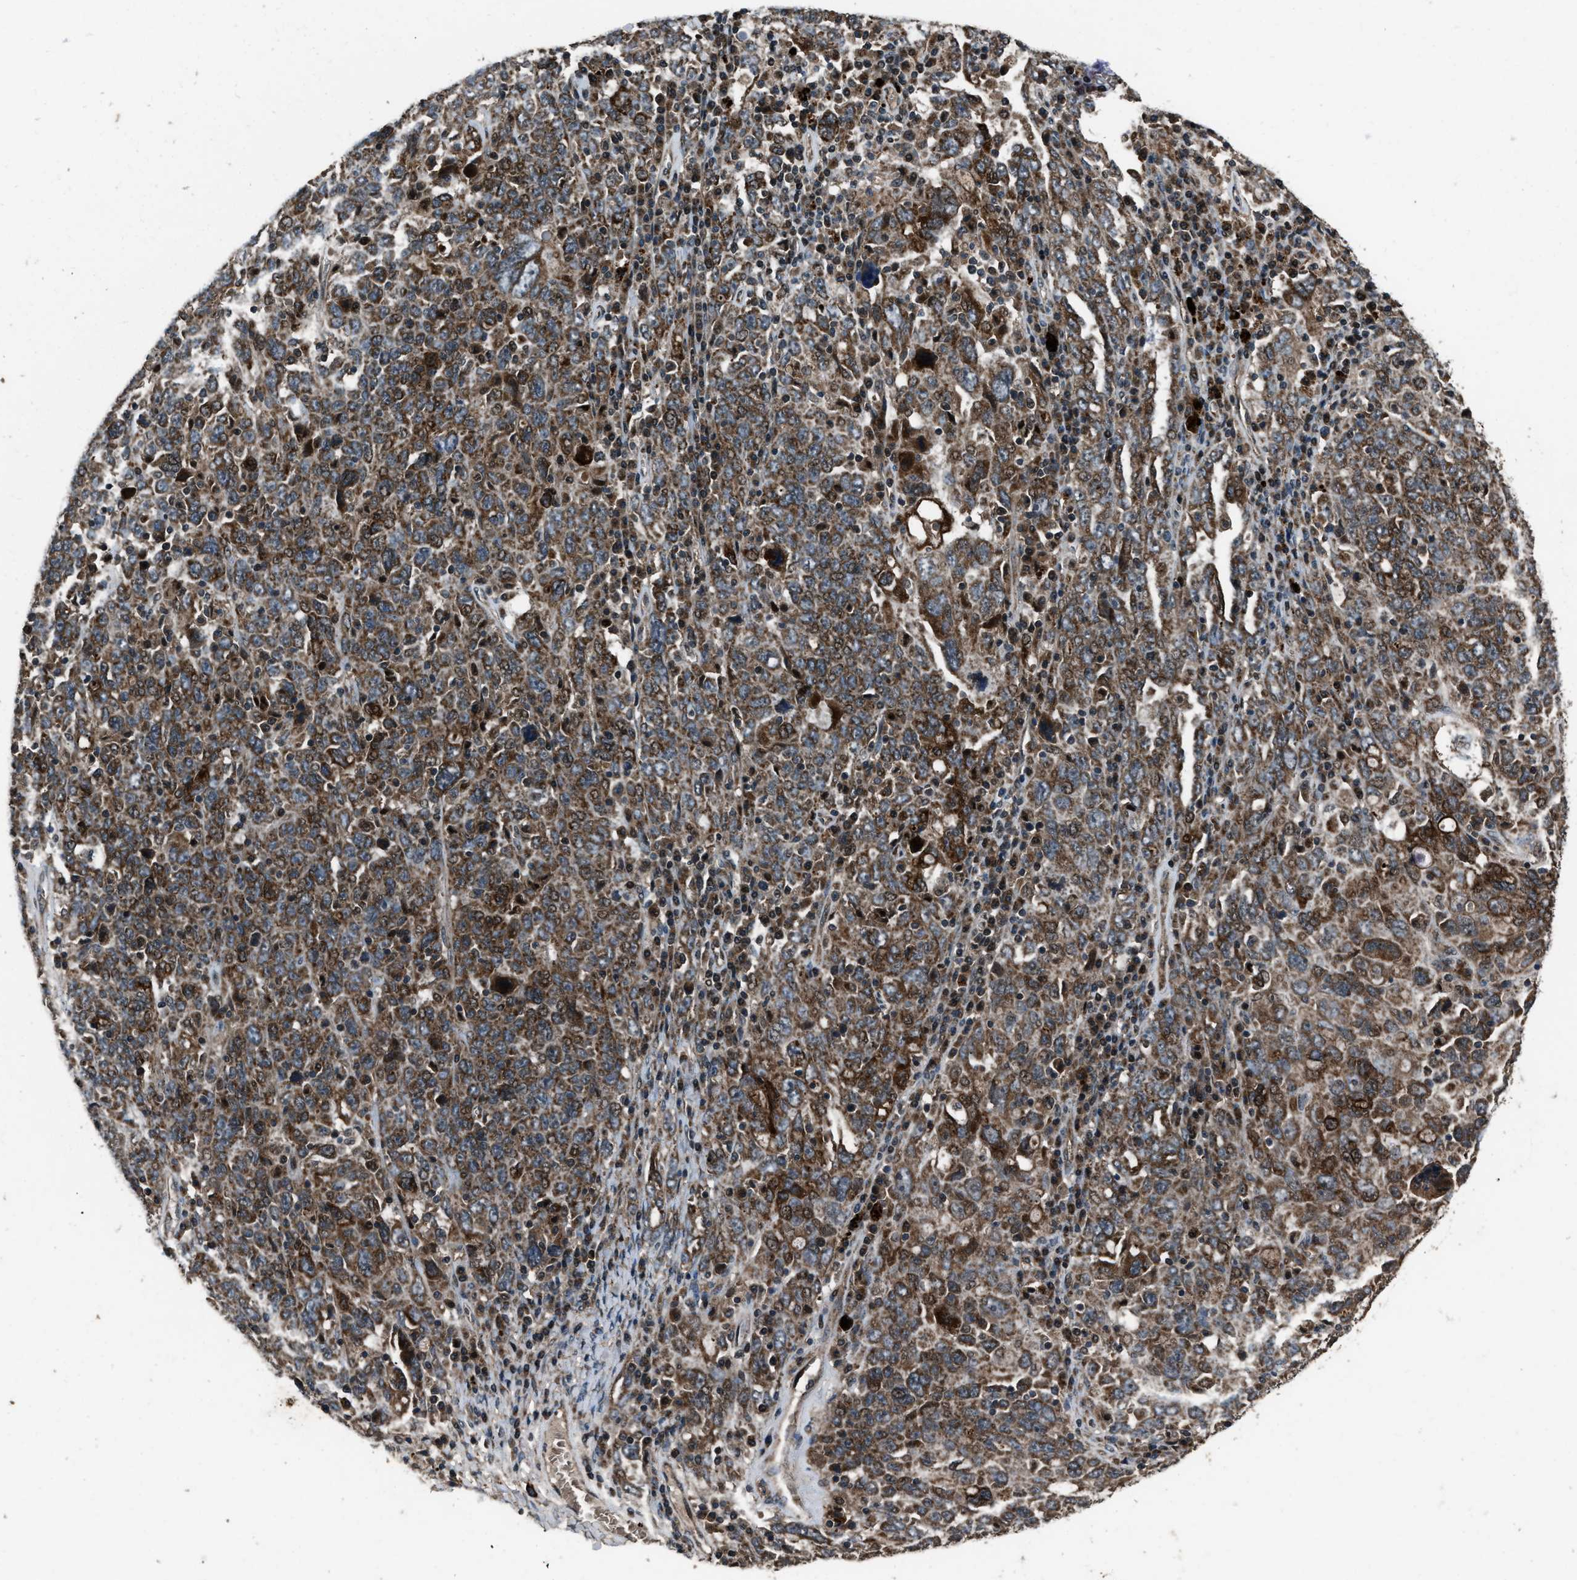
{"staining": {"intensity": "moderate", "quantity": ">75%", "location": "cytoplasmic/membranous,nuclear"}, "tissue": "ovarian cancer", "cell_type": "Tumor cells", "image_type": "cancer", "snomed": [{"axis": "morphology", "description": "Carcinoma, endometroid"}, {"axis": "topography", "description": "Ovary"}], "caption": "Tumor cells demonstrate medium levels of moderate cytoplasmic/membranous and nuclear positivity in approximately >75% of cells in ovarian endometroid carcinoma. Nuclei are stained in blue.", "gene": "IRAK4", "patient": {"sex": "female", "age": 62}}